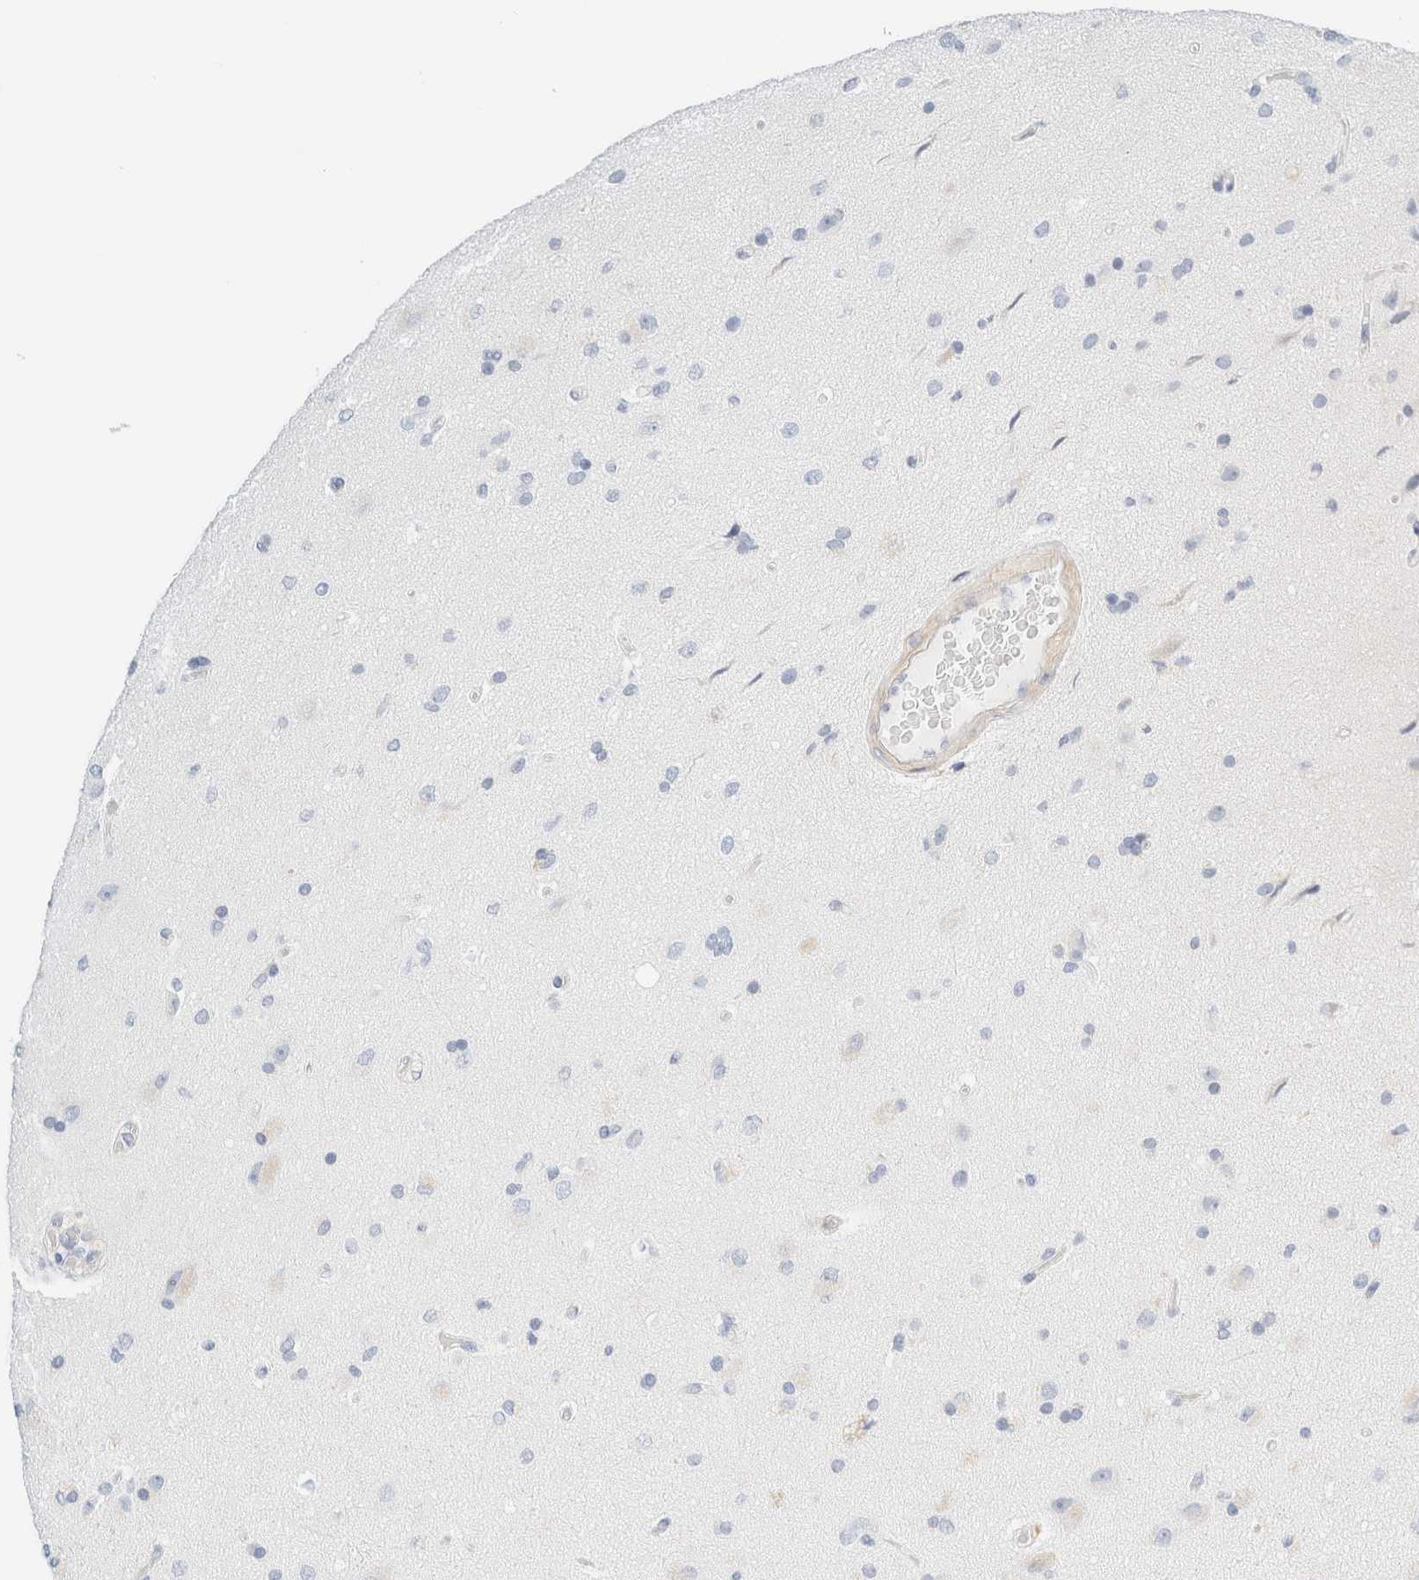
{"staining": {"intensity": "negative", "quantity": "none", "location": "none"}, "tissue": "glioma", "cell_type": "Tumor cells", "image_type": "cancer", "snomed": [{"axis": "morphology", "description": "Glioma, malignant, High grade"}, {"axis": "topography", "description": "Brain"}], "caption": "The photomicrograph shows no significant expression in tumor cells of malignant glioma (high-grade).", "gene": "DPYS", "patient": {"sex": "male", "age": 72}}